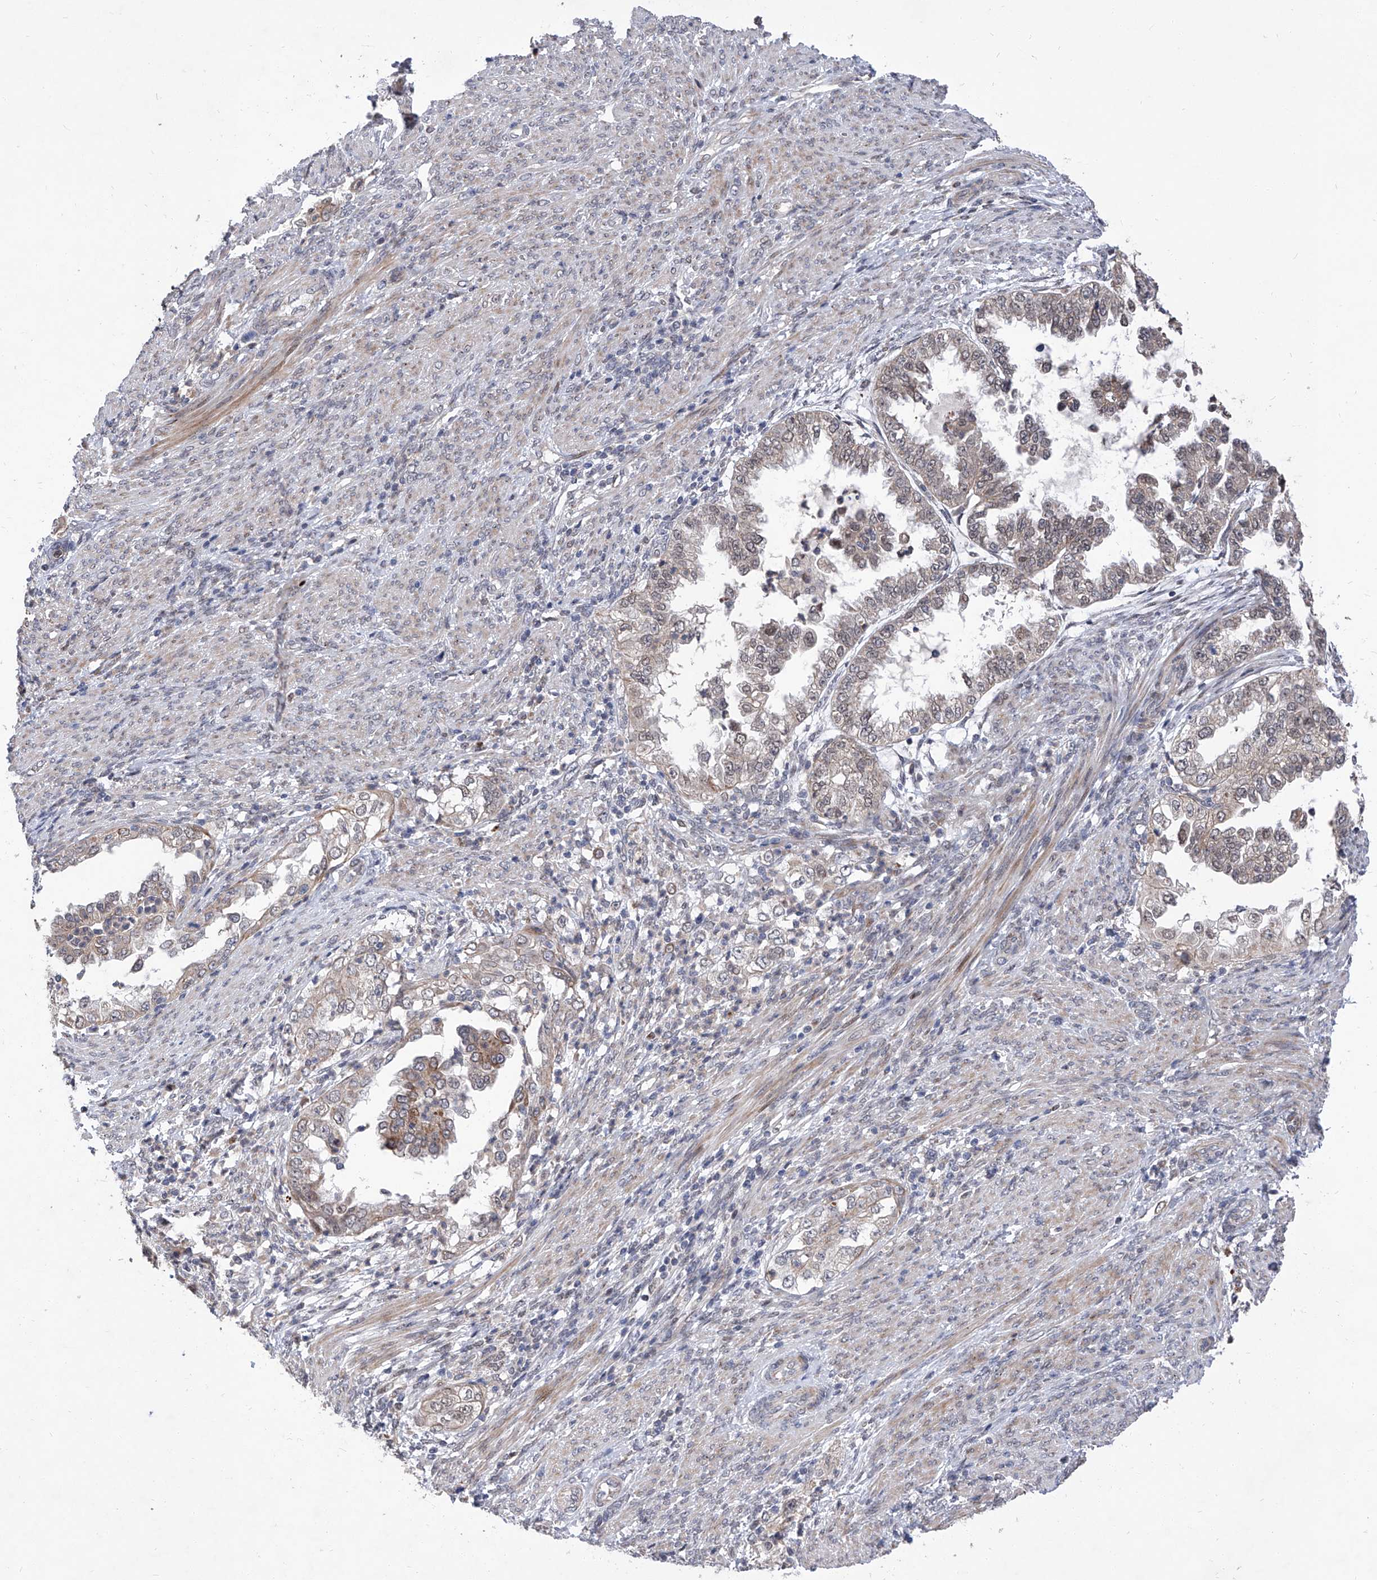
{"staining": {"intensity": "moderate", "quantity": "<25%", "location": "cytoplasmic/membranous"}, "tissue": "endometrial cancer", "cell_type": "Tumor cells", "image_type": "cancer", "snomed": [{"axis": "morphology", "description": "Adenocarcinoma, NOS"}, {"axis": "topography", "description": "Endometrium"}], "caption": "Tumor cells demonstrate low levels of moderate cytoplasmic/membranous positivity in approximately <25% of cells in human endometrial cancer (adenocarcinoma).", "gene": "FARP2", "patient": {"sex": "female", "age": 85}}